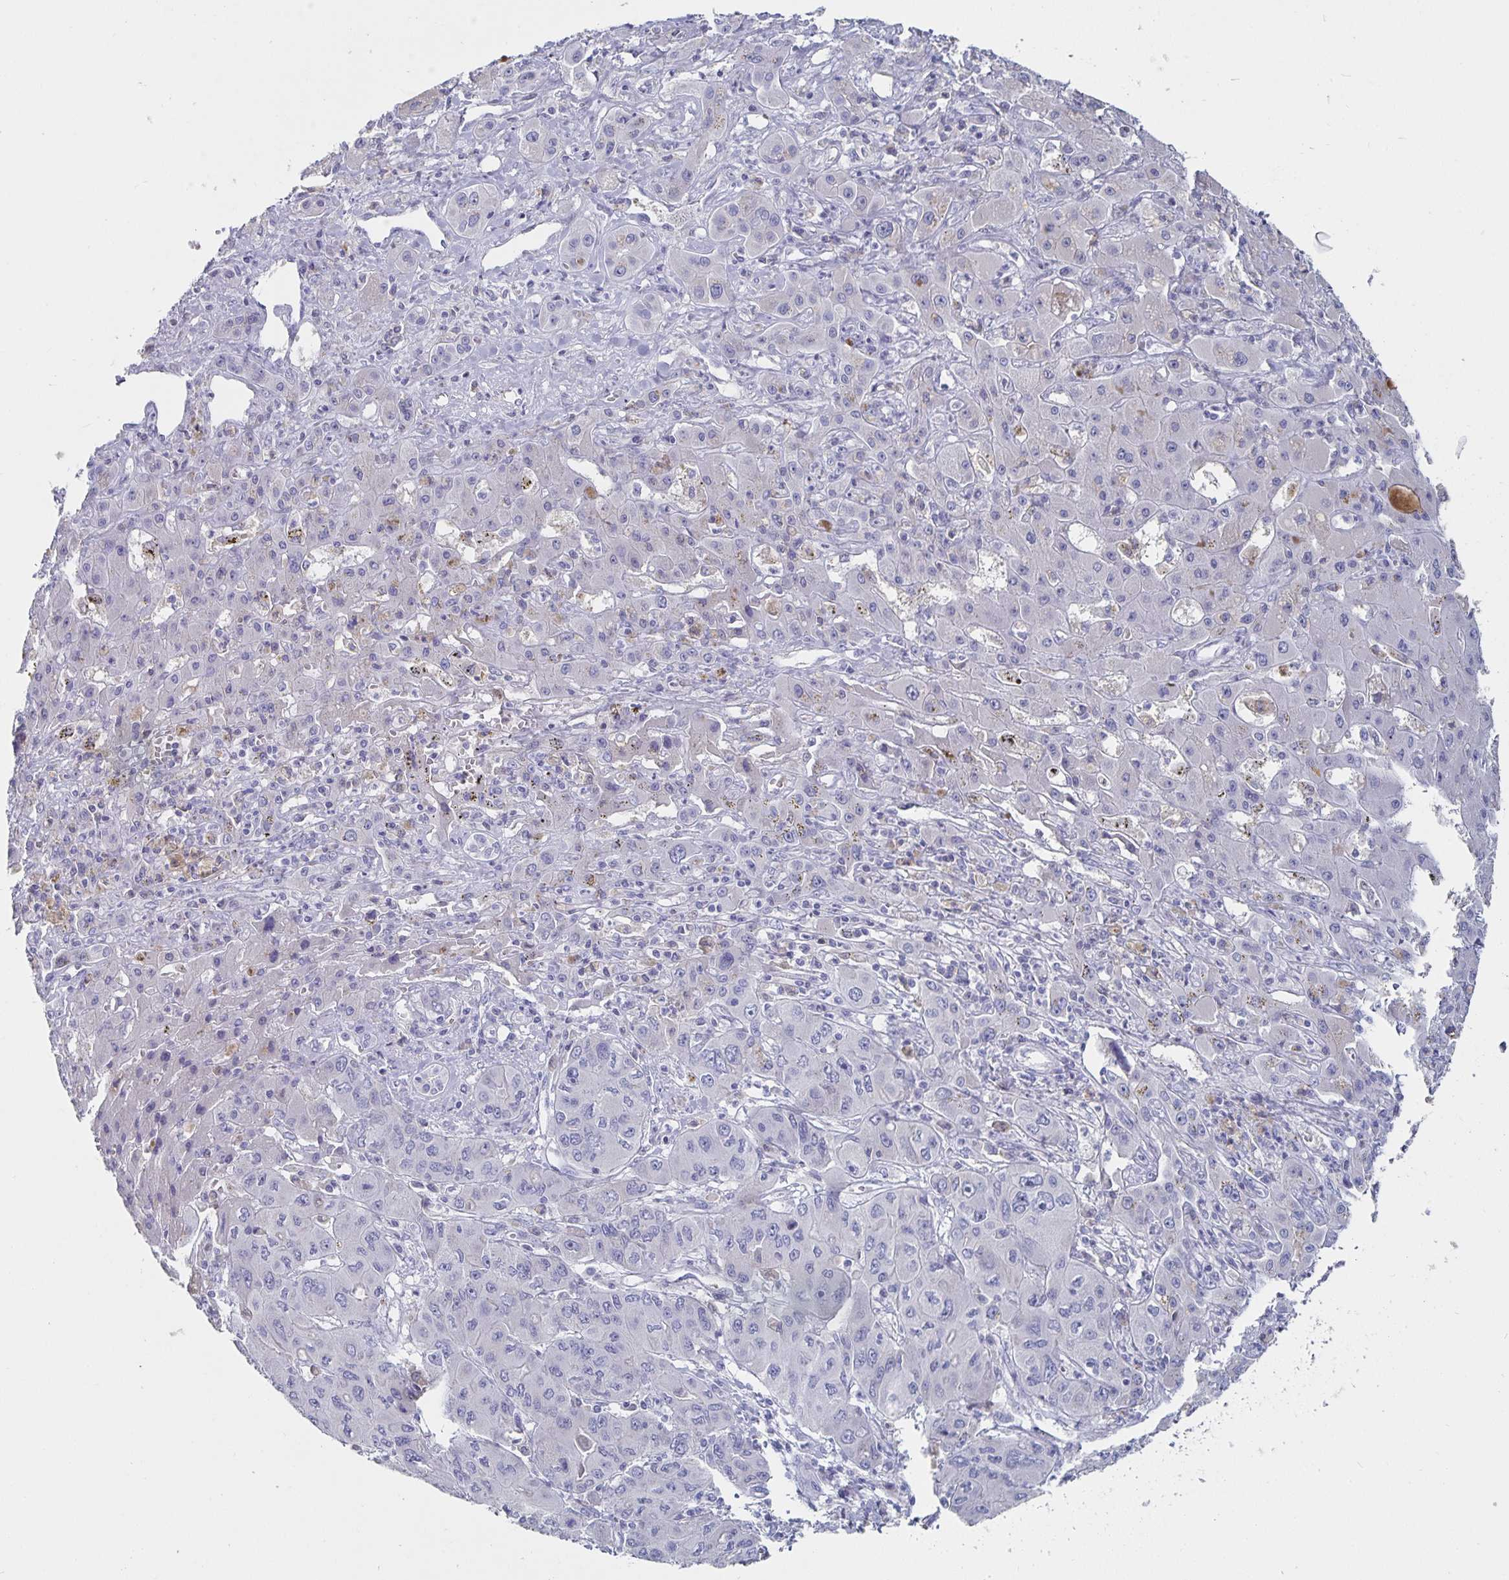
{"staining": {"intensity": "negative", "quantity": "none", "location": "none"}, "tissue": "liver cancer", "cell_type": "Tumor cells", "image_type": "cancer", "snomed": [{"axis": "morphology", "description": "Cholangiocarcinoma"}, {"axis": "topography", "description": "Liver"}], "caption": "A high-resolution image shows immunohistochemistry staining of liver cancer (cholangiocarcinoma), which displays no significant positivity in tumor cells.", "gene": "CFAP69", "patient": {"sex": "male", "age": 67}}